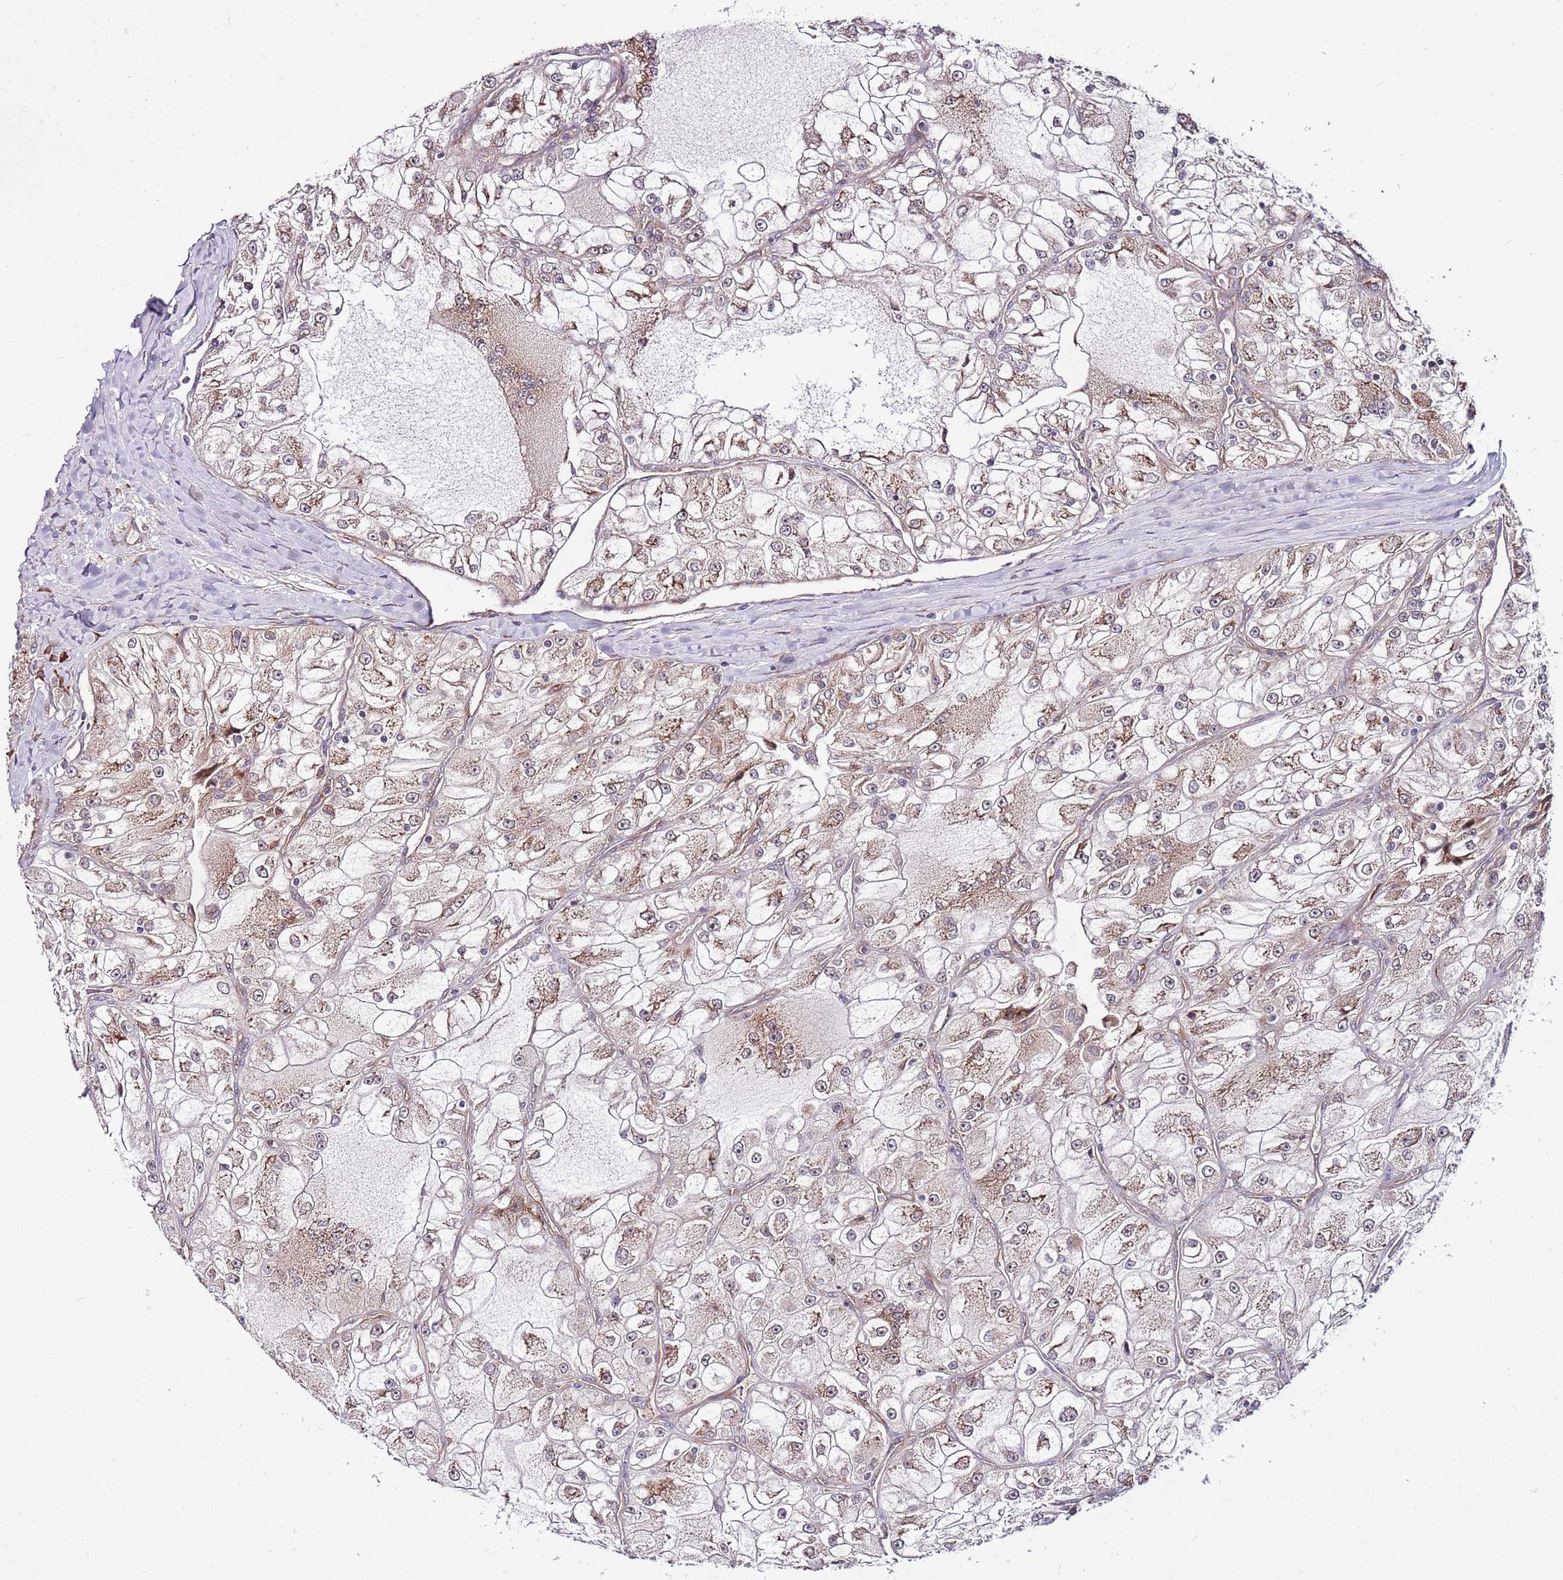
{"staining": {"intensity": "moderate", "quantity": "25%-75%", "location": "cytoplasmic/membranous"}, "tissue": "renal cancer", "cell_type": "Tumor cells", "image_type": "cancer", "snomed": [{"axis": "morphology", "description": "Adenocarcinoma, NOS"}, {"axis": "topography", "description": "Kidney"}], "caption": "There is medium levels of moderate cytoplasmic/membranous expression in tumor cells of renal adenocarcinoma, as demonstrated by immunohistochemical staining (brown color).", "gene": "FBXL22", "patient": {"sex": "female", "age": 72}}